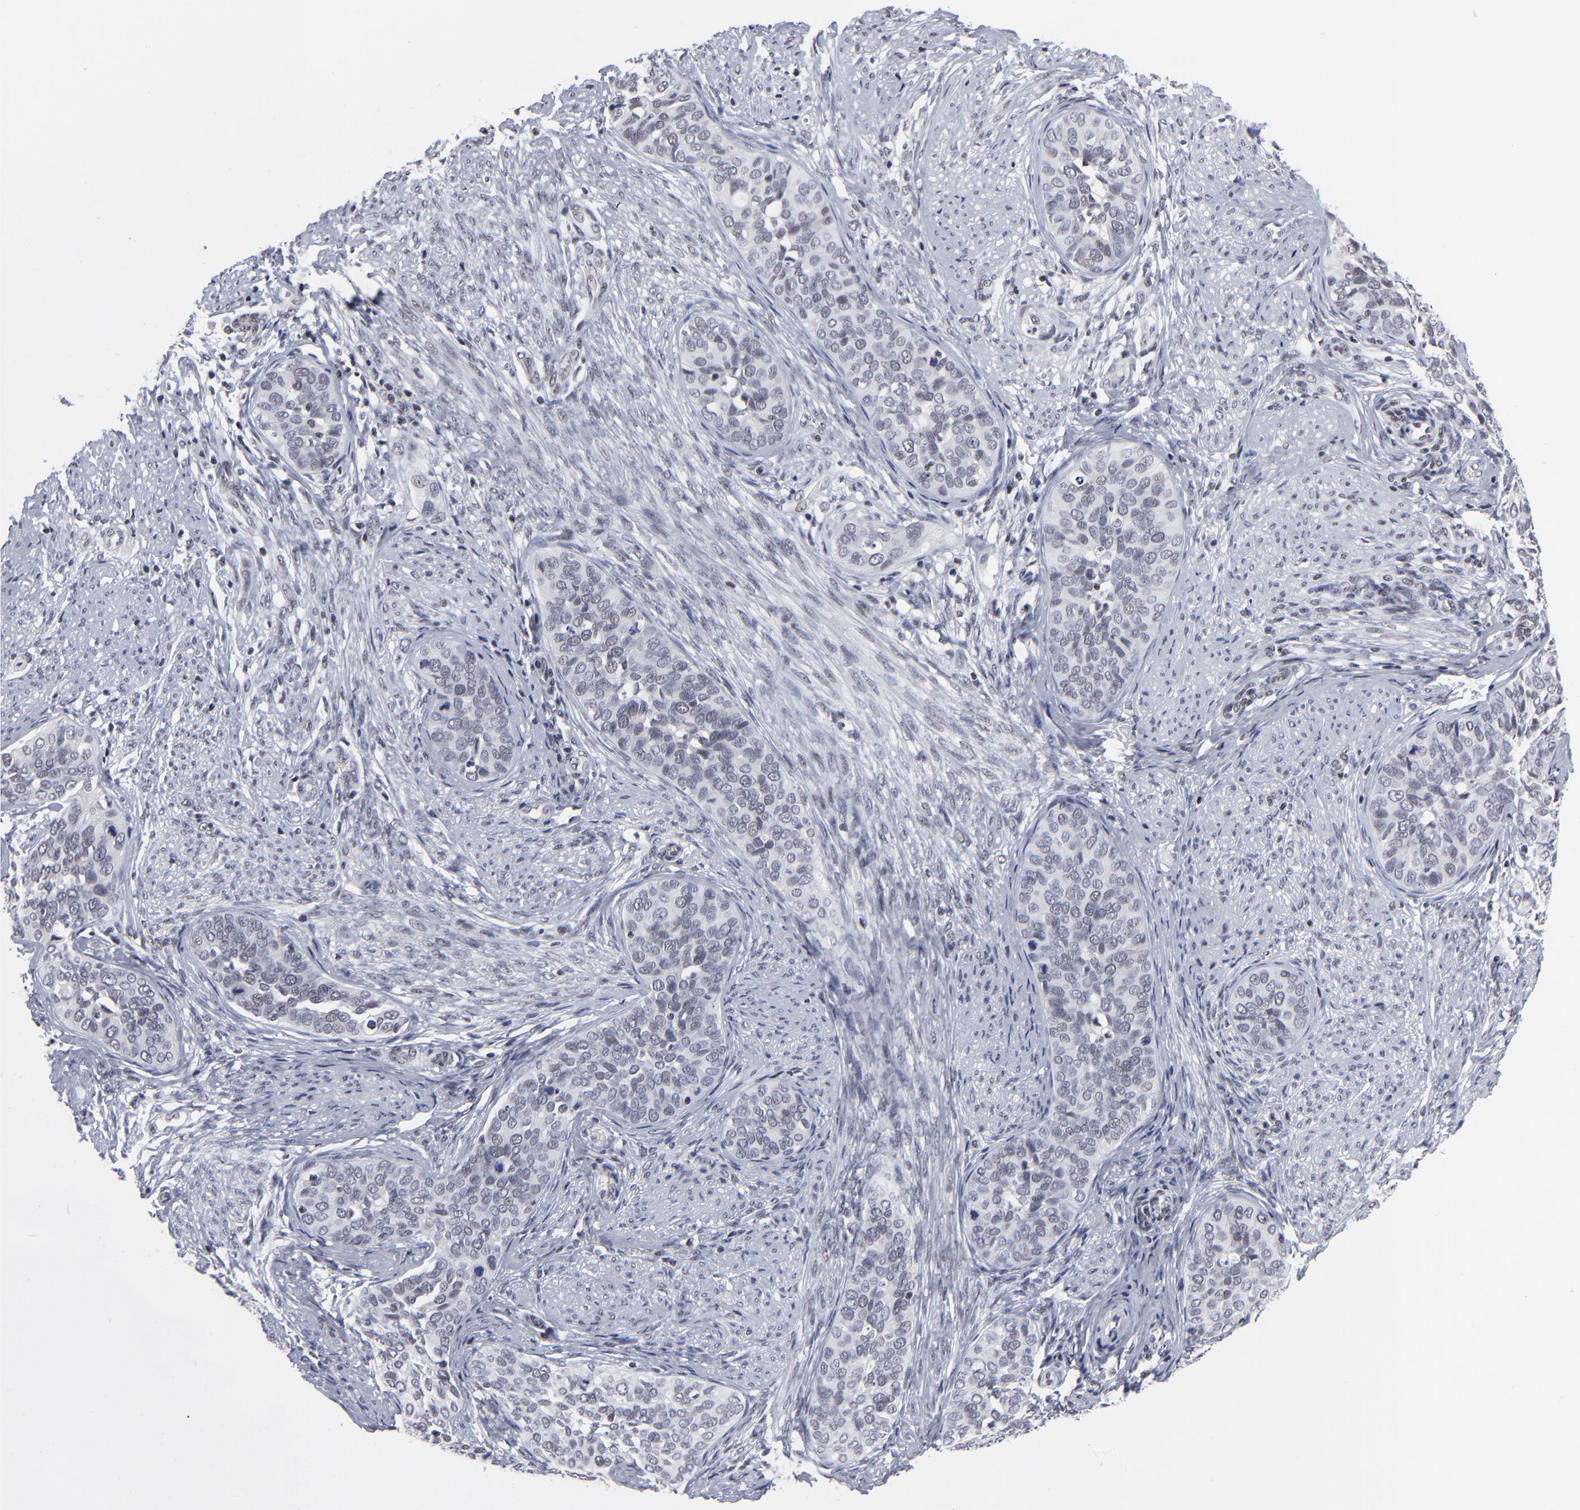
{"staining": {"intensity": "negative", "quantity": "none", "location": "none"}, "tissue": "cervical cancer", "cell_type": "Tumor cells", "image_type": "cancer", "snomed": [{"axis": "morphology", "description": "Squamous cell carcinoma, NOS"}, {"axis": "topography", "description": "Cervix"}], "caption": "Immunohistochemistry (IHC) micrograph of cervical cancer stained for a protein (brown), which exhibits no staining in tumor cells.", "gene": "SP2", "patient": {"sex": "female", "age": 31}}